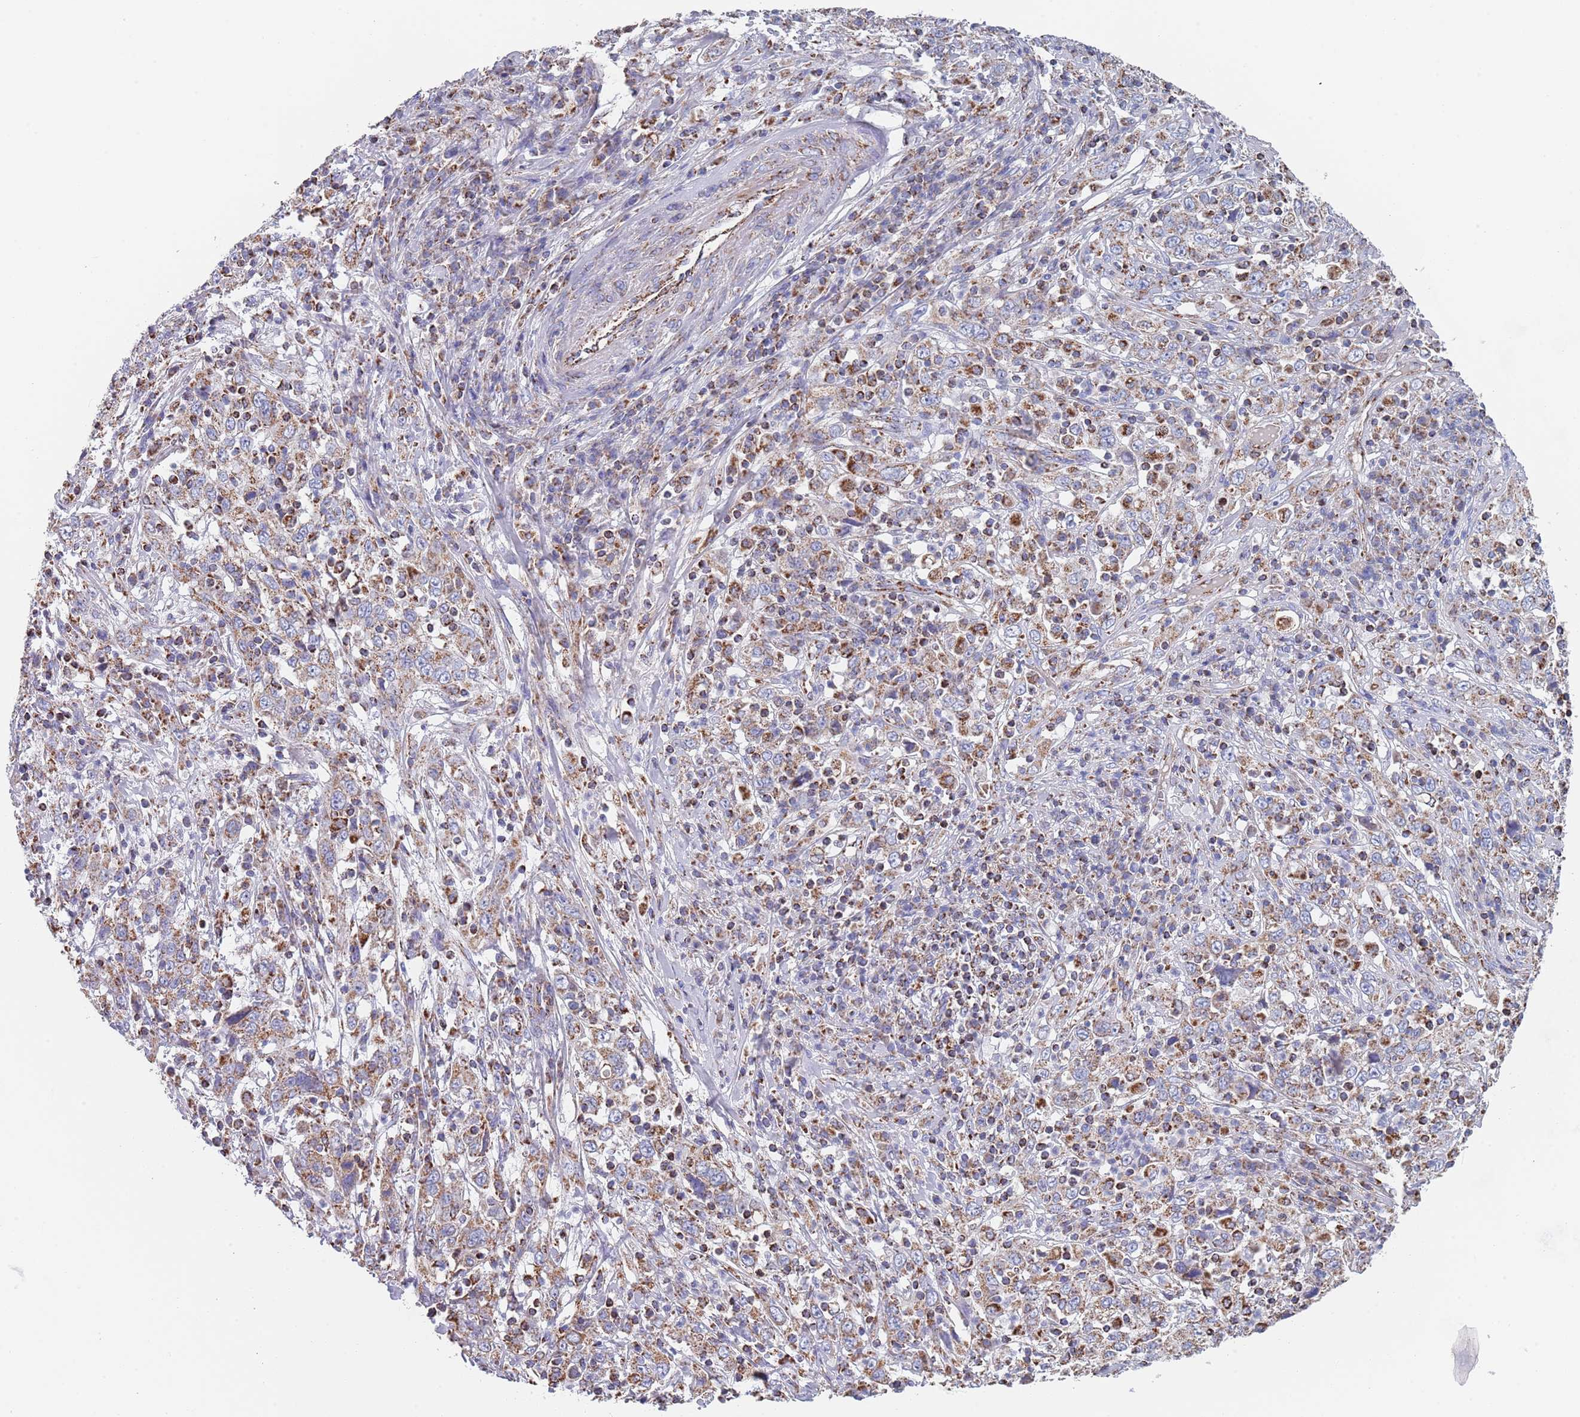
{"staining": {"intensity": "moderate", "quantity": ">75%", "location": "cytoplasmic/membranous"}, "tissue": "cervical cancer", "cell_type": "Tumor cells", "image_type": "cancer", "snomed": [{"axis": "morphology", "description": "Squamous cell carcinoma, NOS"}, {"axis": "topography", "description": "Cervix"}], "caption": "This histopathology image shows immunohistochemistry staining of human cervical cancer, with medium moderate cytoplasmic/membranous expression in approximately >75% of tumor cells.", "gene": "PGP", "patient": {"sex": "female", "age": 46}}